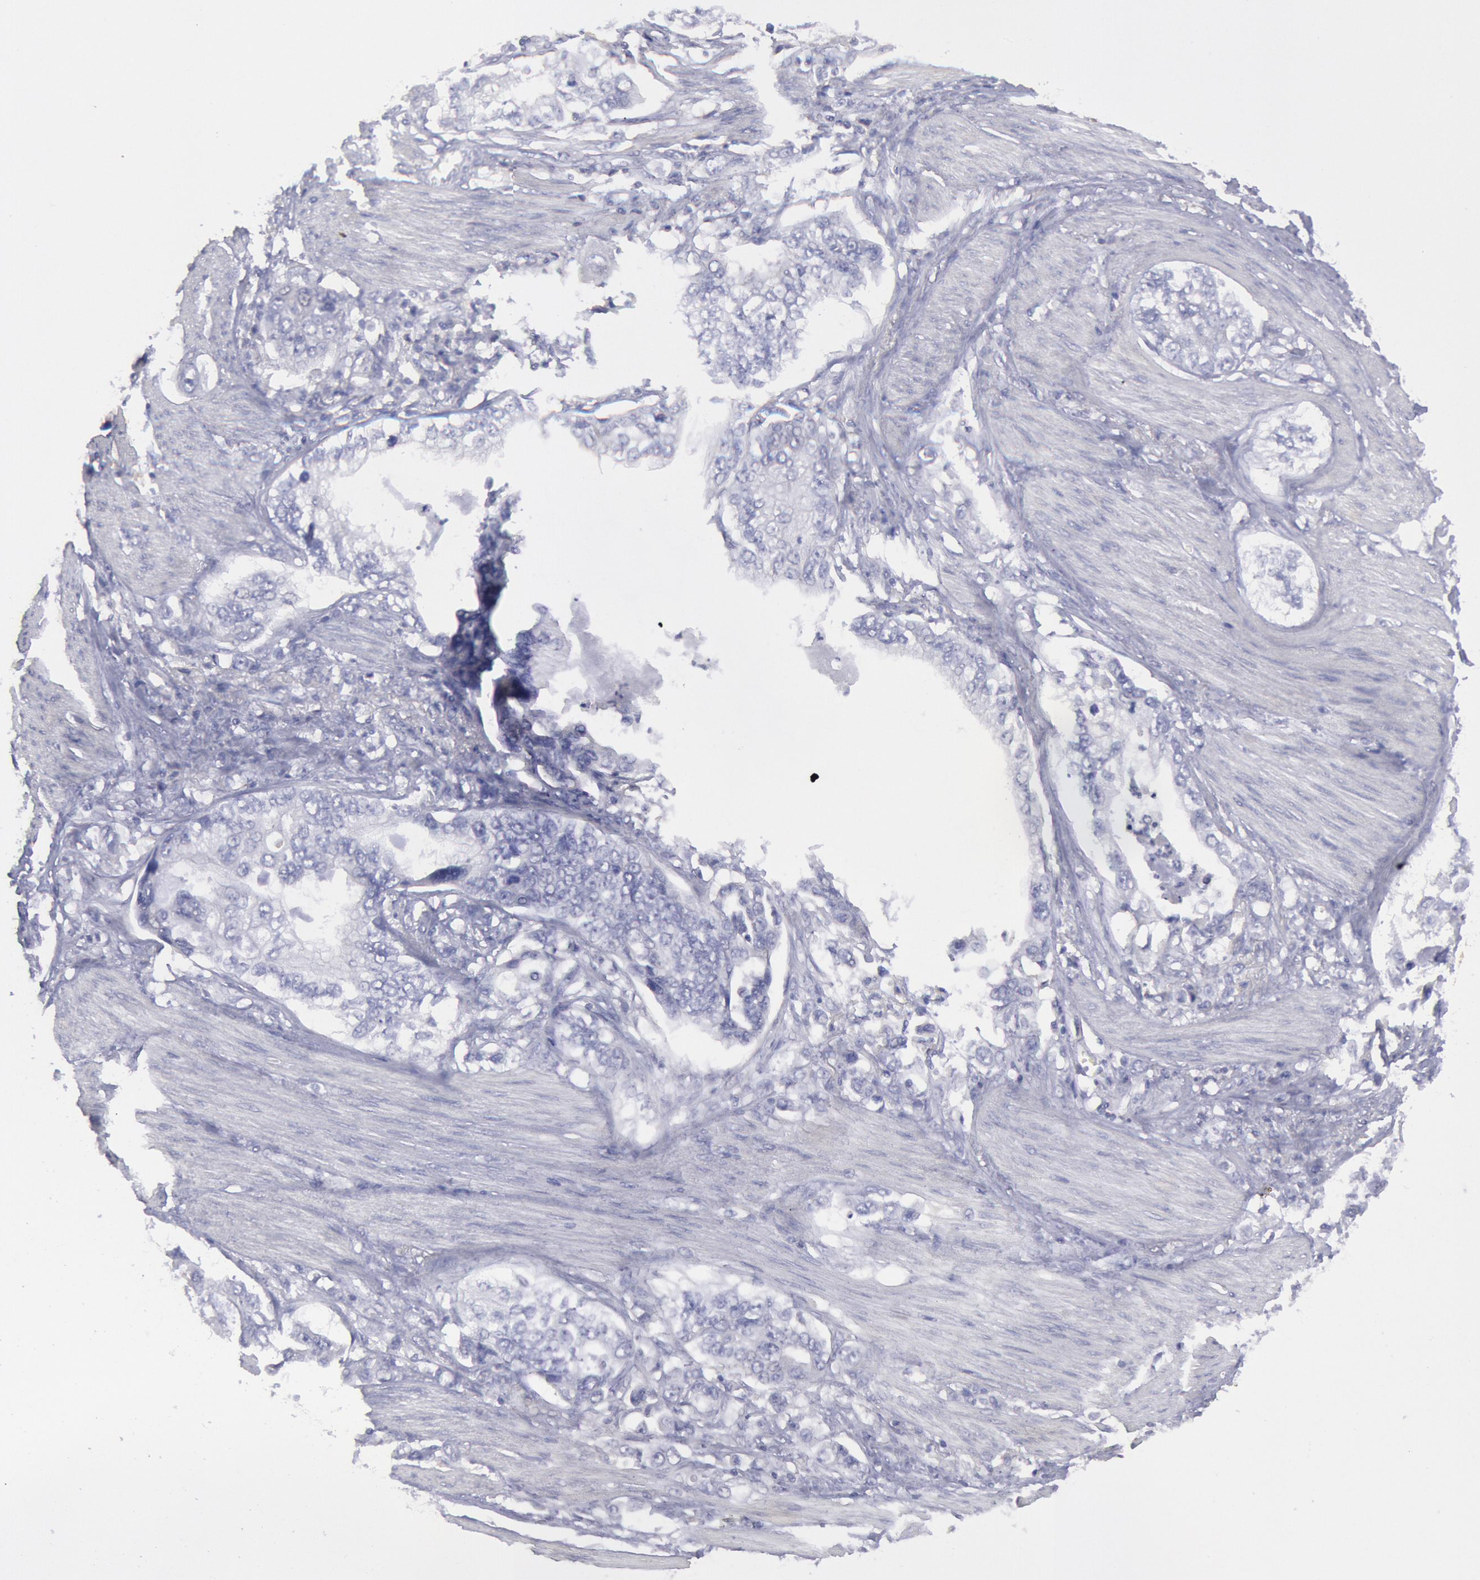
{"staining": {"intensity": "negative", "quantity": "none", "location": "none"}, "tissue": "stomach cancer", "cell_type": "Tumor cells", "image_type": "cancer", "snomed": [{"axis": "morphology", "description": "Adenocarcinoma, NOS"}, {"axis": "topography", "description": "Pancreas"}, {"axis": "topography", "description": "Stomach, upper"}], "caption": "Stomach cancer was stained to show a protein in brown. There is no significant staining in tumor cells.", "gene": "MYH7", "patient": {"sex": "male", "age": 77}}